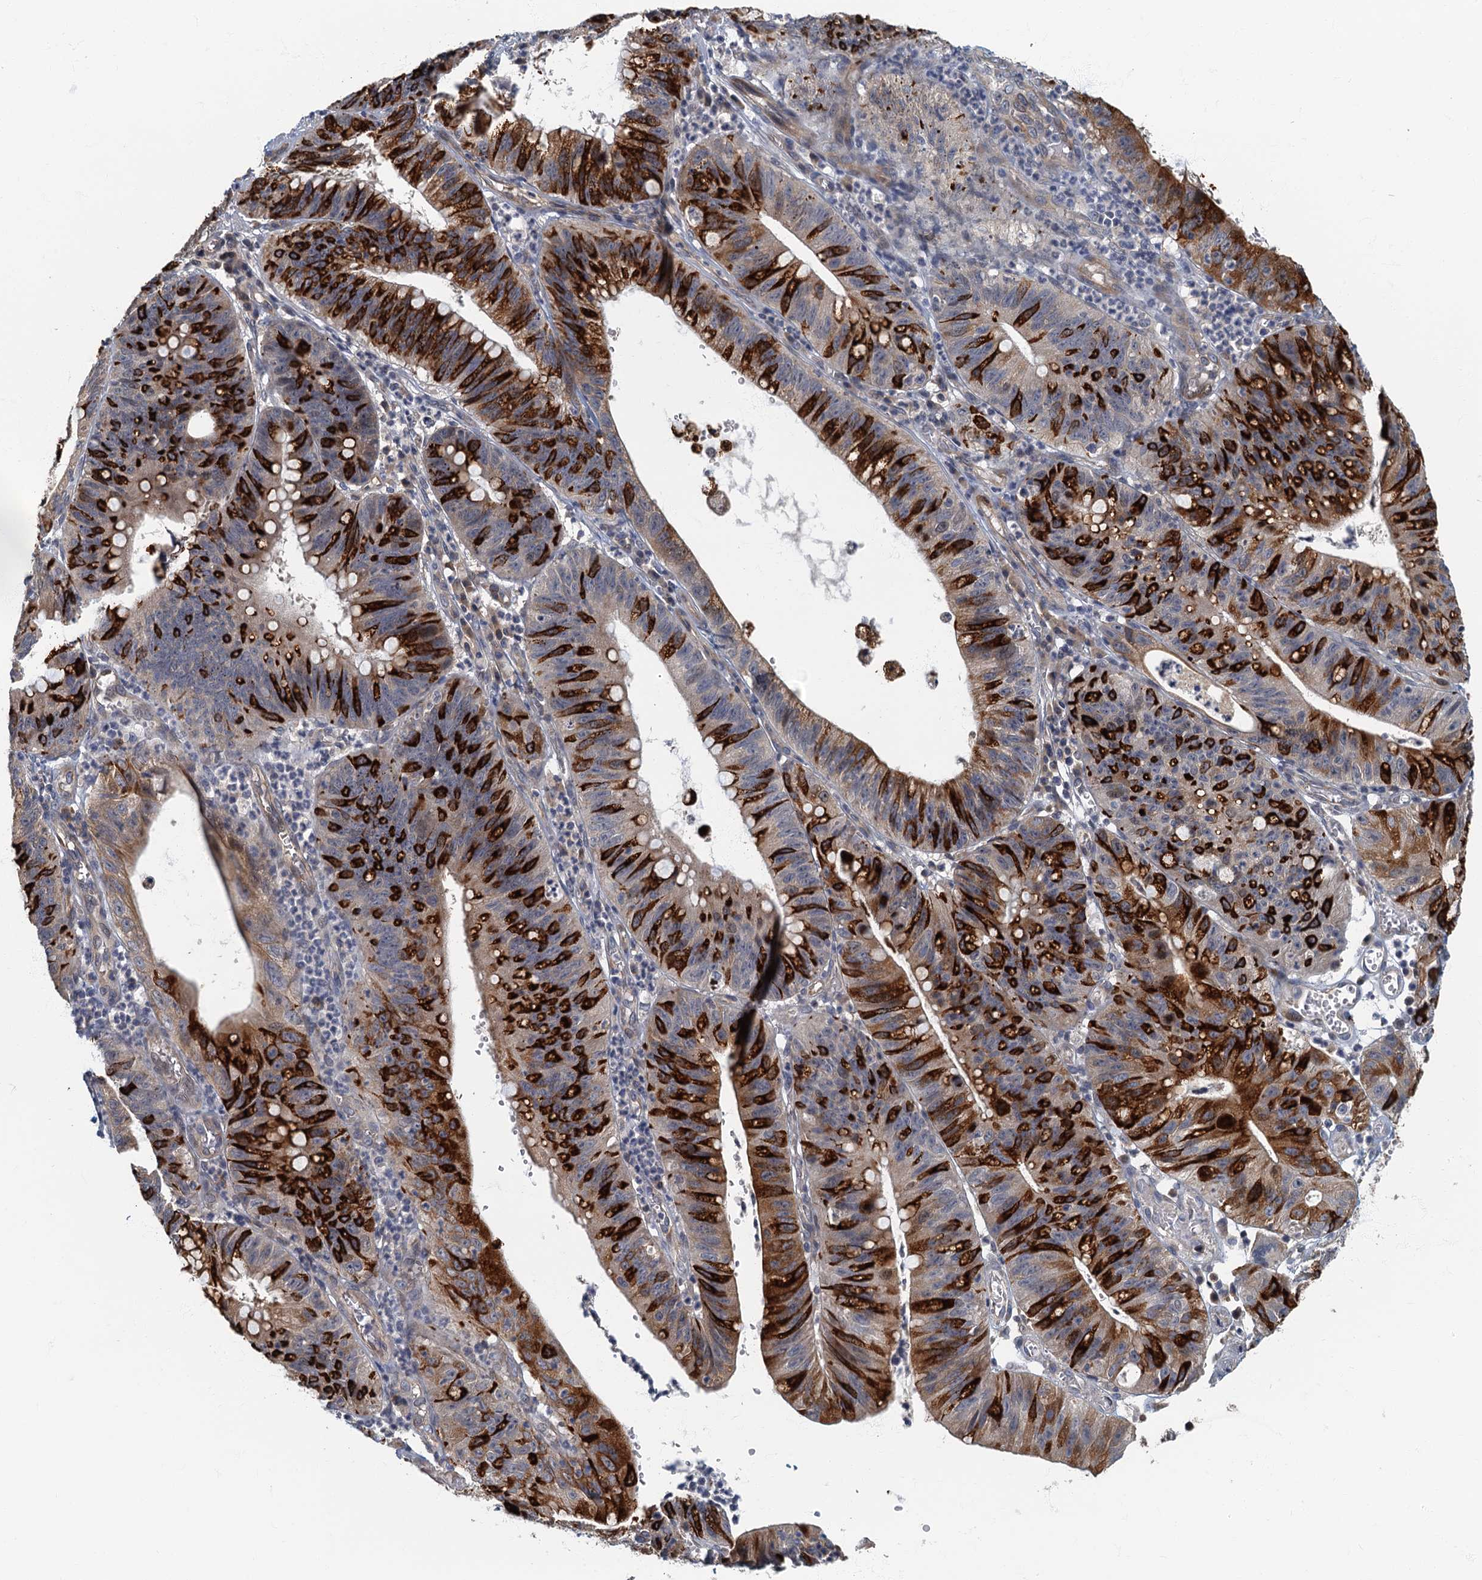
{"staining": {"intensity": "strong", "quantity": "25%-75%", "location": "cytoplasmic/membranous"}, "tissue": "stomach cancer", "cell_type": "Tumor cells", "image_type": "cancer", "snomed": [{"axis": "morphology", "description": "Adenocarcinoma, NOS"}, {"axis": "topography", "description": "Stomach"}], "caption": "A high-resolution histopathology image shows IHC staining of stomach cancer (adenocarcinoma), which displays strong cytoplasmic/membranous expression in about 25%-75% of tumor cells.", "gene": "CKAP2L", "patient": {"sex": "male", "age": 59}}